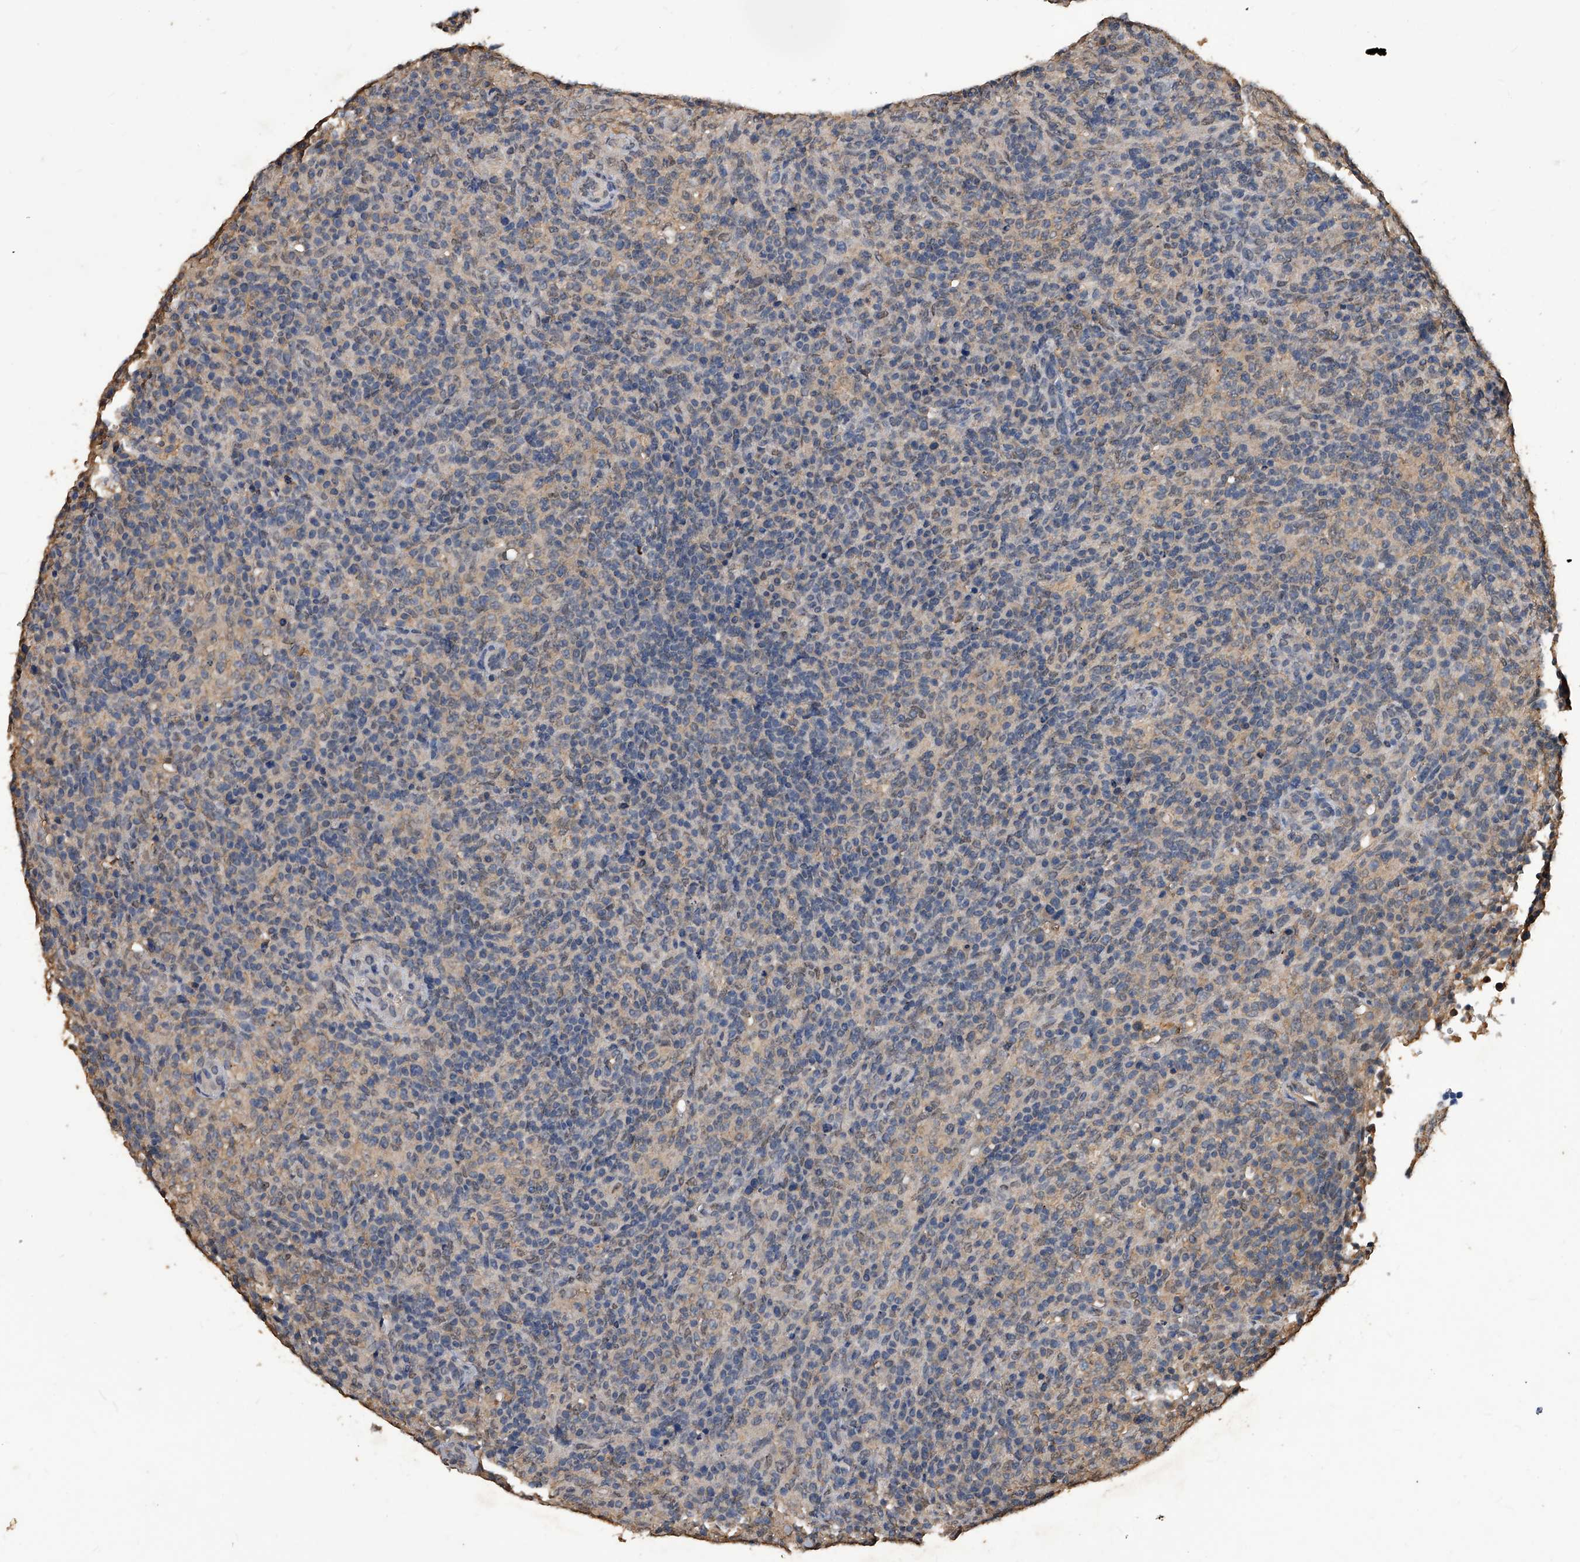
{"staining": {"intensity": "negative", "quantity": "none", "location": "none"}, "tissue": "lymphoma", "cell_type": "Tumor cells", "image_type": "cancer", "snomed": [{"axis": "morphology", "description": "Malignant lymphoma, non-Hodgkin's type, High grade"}, {"axis": "topography", "description": "Lymph node"}], "caption": "The micrograph demonstrates no significant staining in tumor cells of lymphoma. (DAB immunohistochemistry (IHC) with hematoxylin counter stain).", "gene": "FBXL4", "patient": {"sex": "female", "age": 76}}